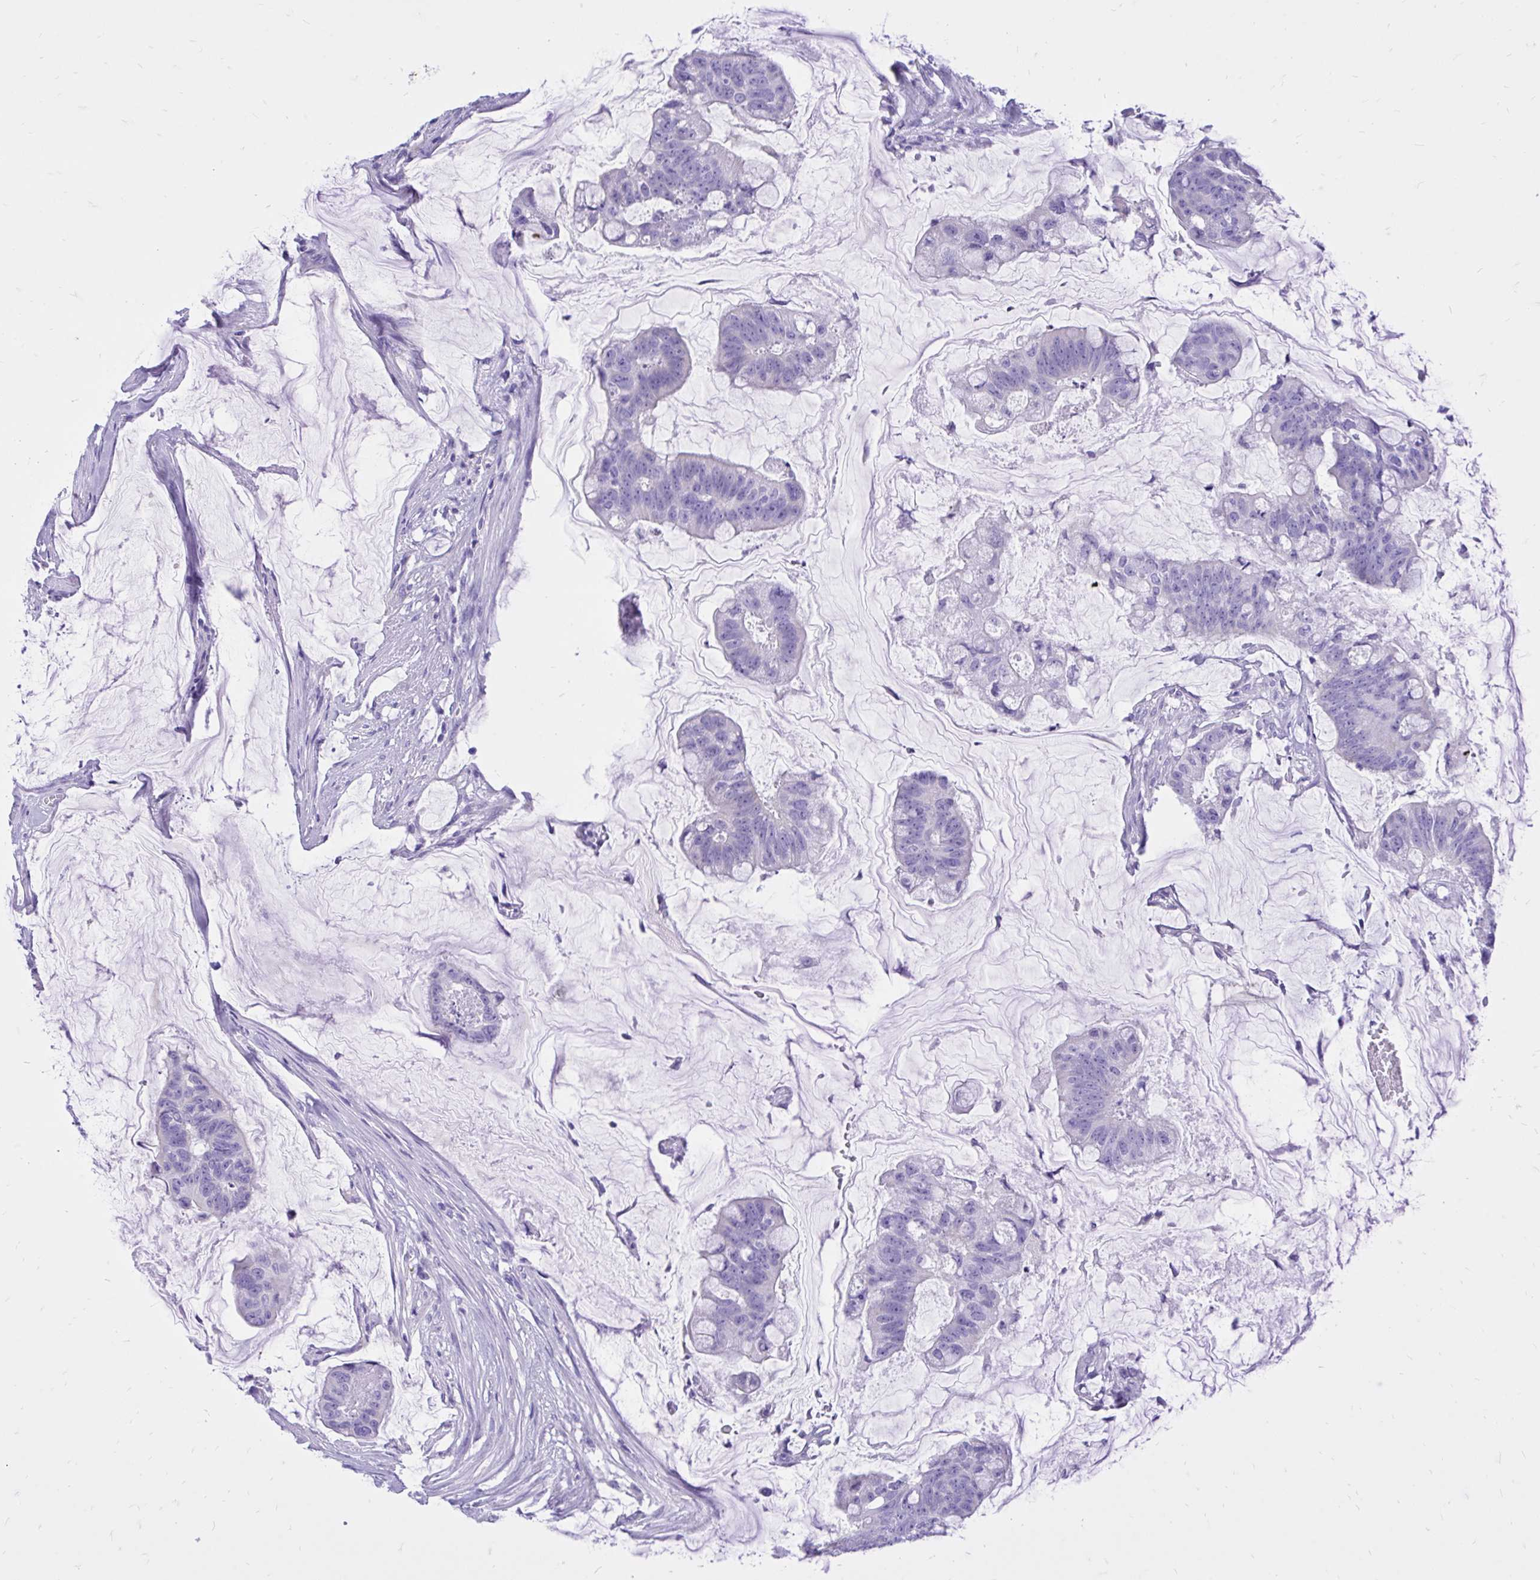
{"staining": {"intensity": "negative", "quantity": "none", "location": "none"}, "tissue": "colorectal cancer", "cell_type": "Tumor cells", "image_type": "cancer", "snomed": [{"axis": "morphology", "description": "Adenocarcinoma, NOS"}, {"axis": "topography", "description": "Colon"}], "caption": "Colorectal adenocarcinoma was stained to show a protein in brown. There is no significant positivity in tumor cells. (DAB immunohistochemistry with hematoxylin counter stain).", "gene": "MON1A", "patient": {"sex": "male", "age": 62}}